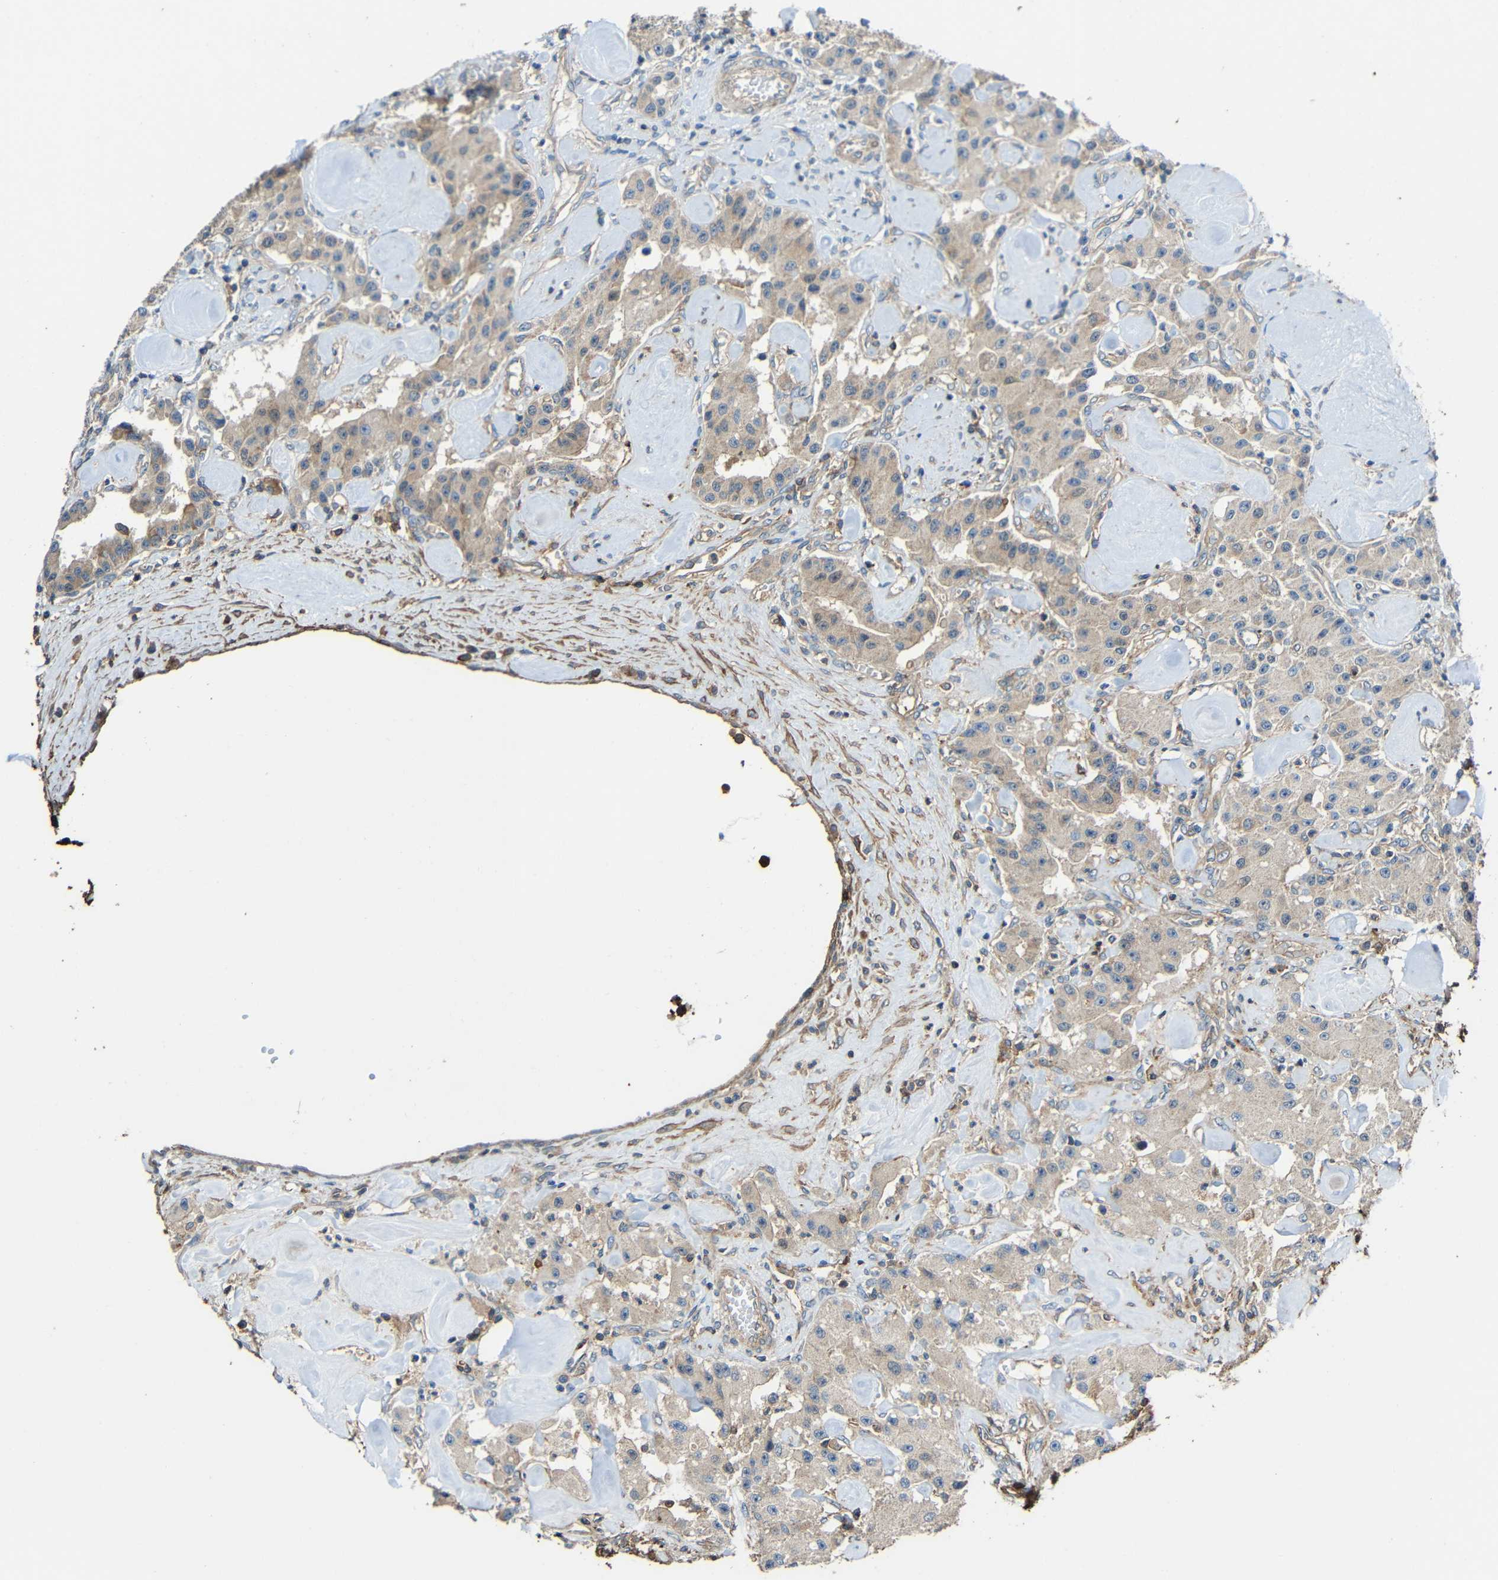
{"staining": {"intensity": "weak", "quantity": "25%-75%", "location": "cytoplasmic/membranous"}, "tissue": "carcinoid", "cell_type": "Tumor cells", "image_type": "cancer", "snomed": [{"axis": "morphology", "description": "Carcinoid, malignant, NOS"}, {"axis": "topography", "description": "Pancreas"}], "caption": "Human malignant carcinoid stained for a protein (brown) reveals weak cytoplasmic/membranous positive staining in about 25%-75% of tumor cells.", "gene": "RHOT2", "patient": {"sex": "male", "age": 41}}